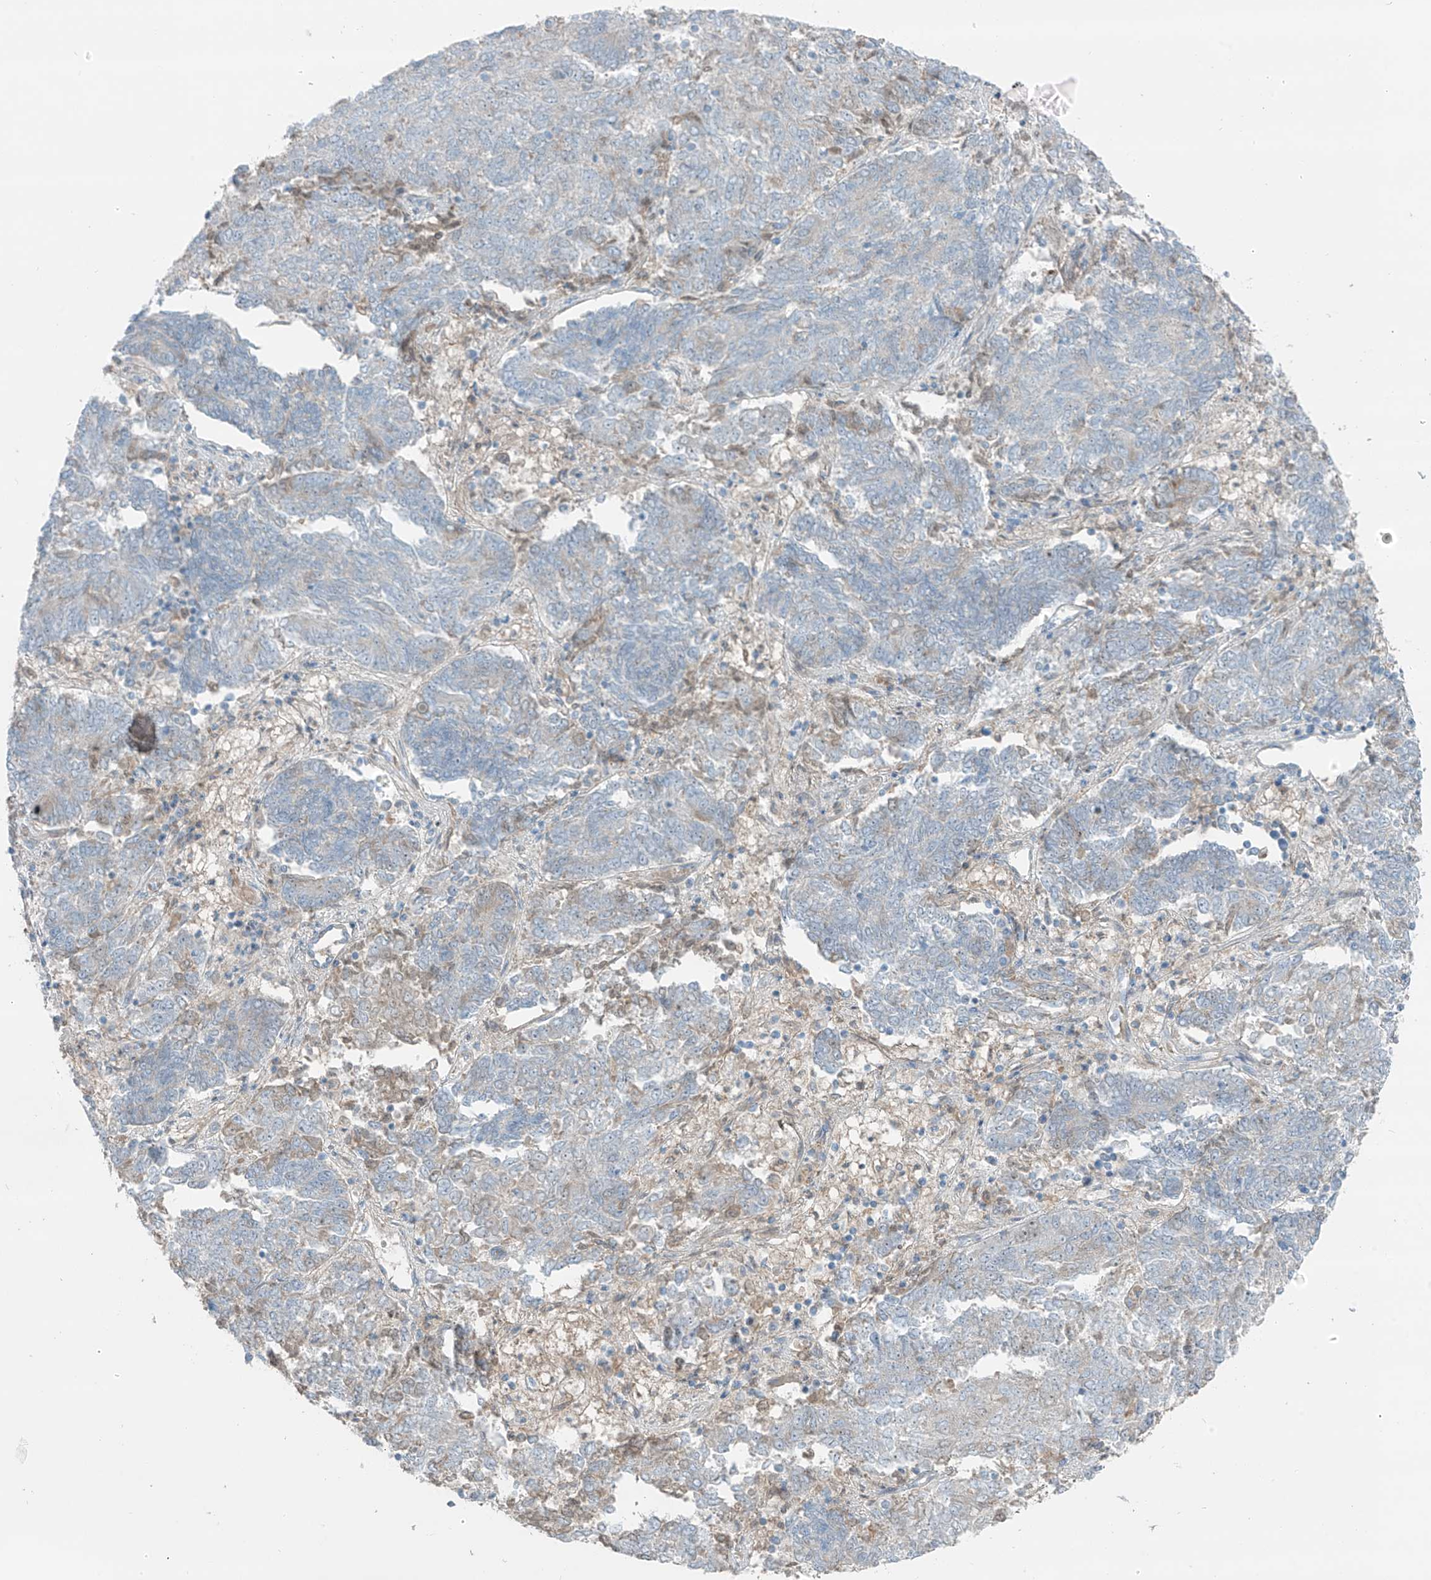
{"staining": {"intensity": "negative", "quantity": "none", "location": "none"}, "tissue": "endometrial cancer", "cell_type": "Tumor cells", "image_type": "cancer", "snomed": [{"axis": "morphology", "description": "Adenocarcinoma, NOS"}, {"axis": "topography", "description": "Endometrium"}], "caption": "IHC of adenocarcinoma (endometrial) displays no staining in tumor cells.", "gene": "FAM131C", "patient": {"sex": "female", "age": 80}}